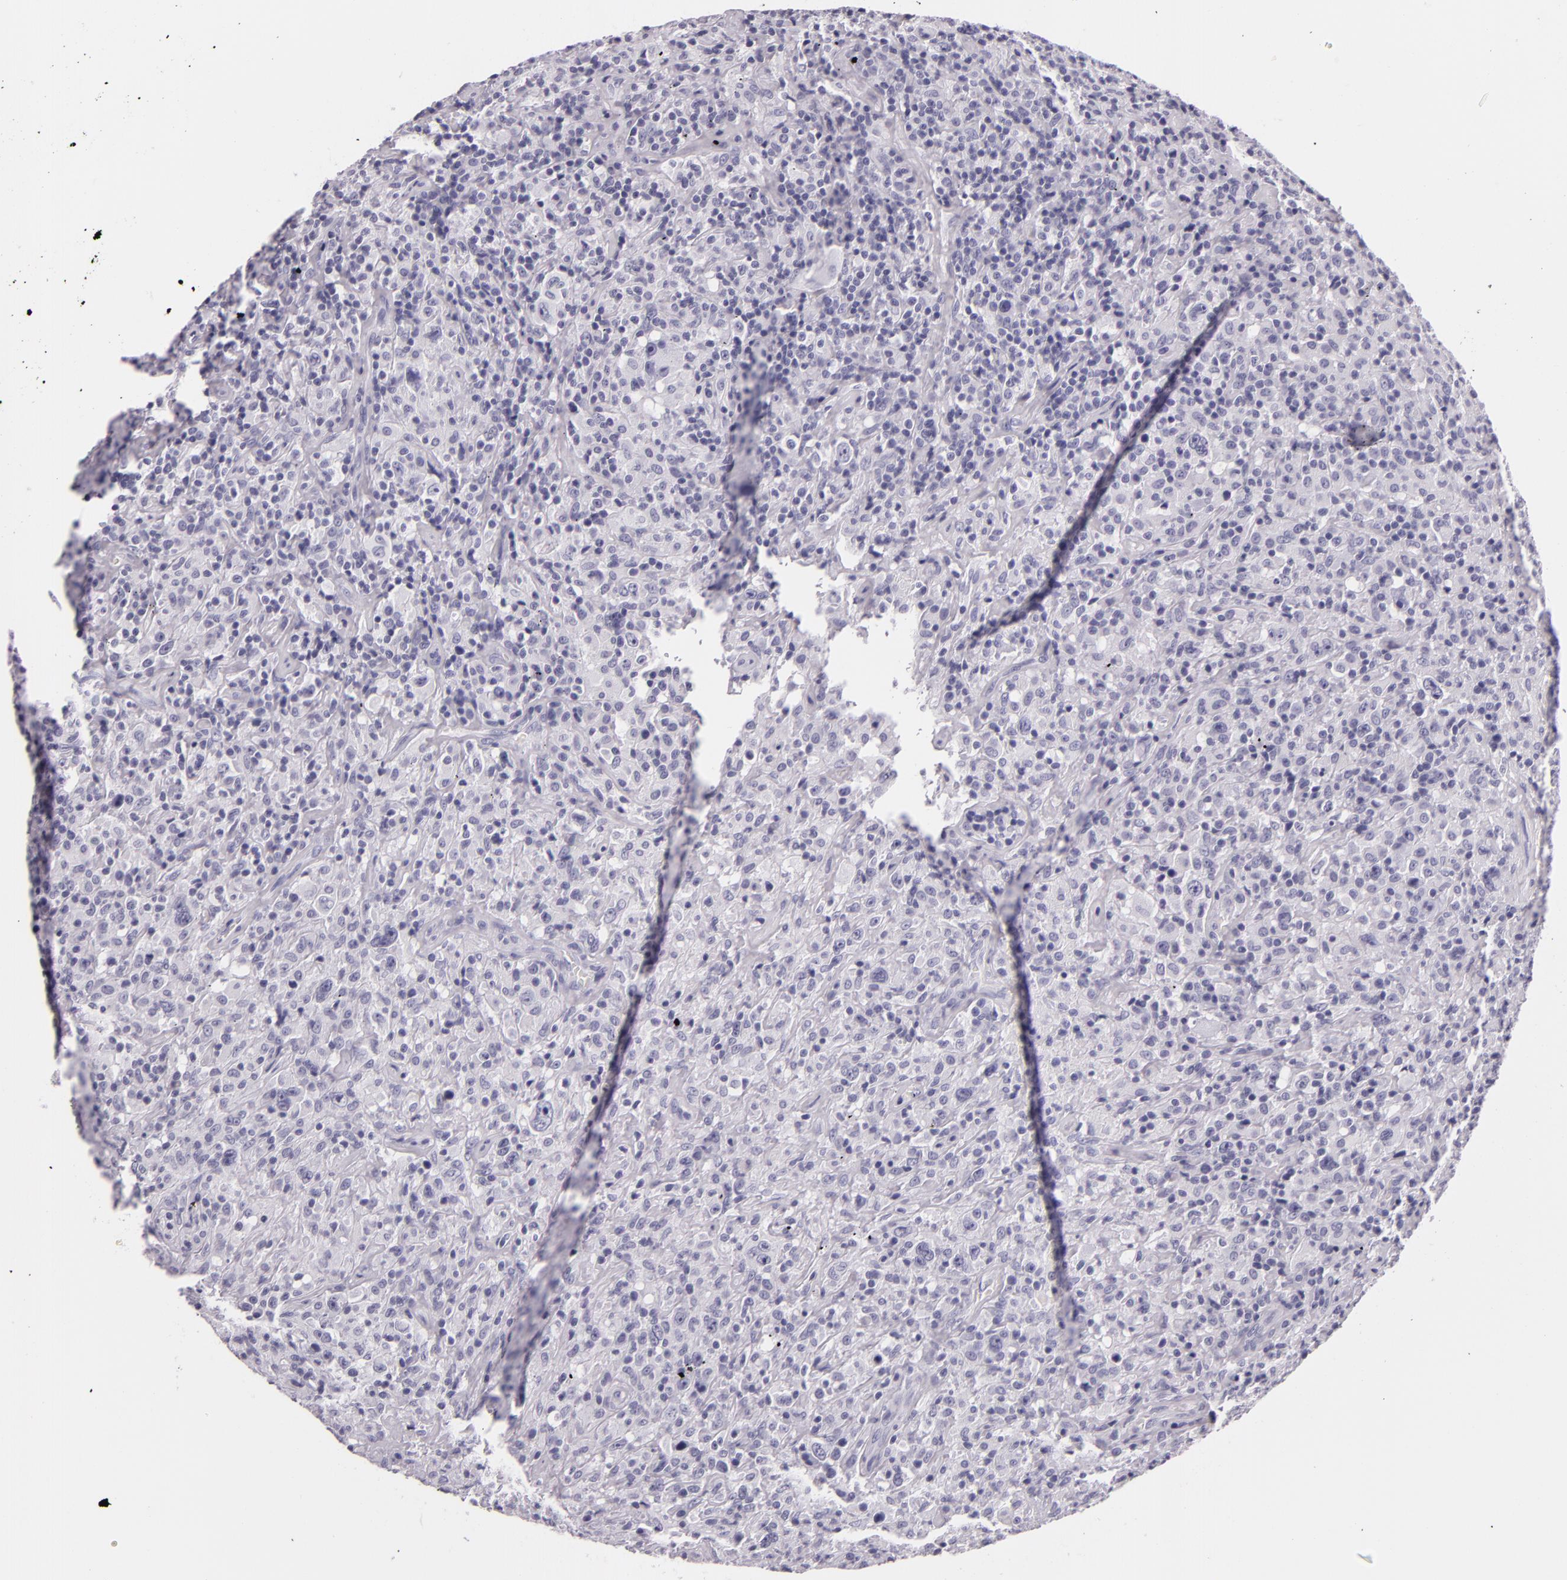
{"staining": {"intensity": "negative", "quantity": "none", "location": "none"}, "tissue": "lymphoma", "cell_type": "Tumor cells", "image_type": "cancer", "snomed": [{"axis": "morphology", "description": "Hodgkin's disease, NOS"}, {"axis": "topography", "description": "Lymph node"}], "caption": "Protein analysis of Hodgkin's disease reveals no significant expression in tumor cells. (Brightfield microscopy of DAB (3,3'-diaminobenzidine) IHC at high magnification).", "gene": "DLG4", "patient": {"sex": "male", "age": 46}}